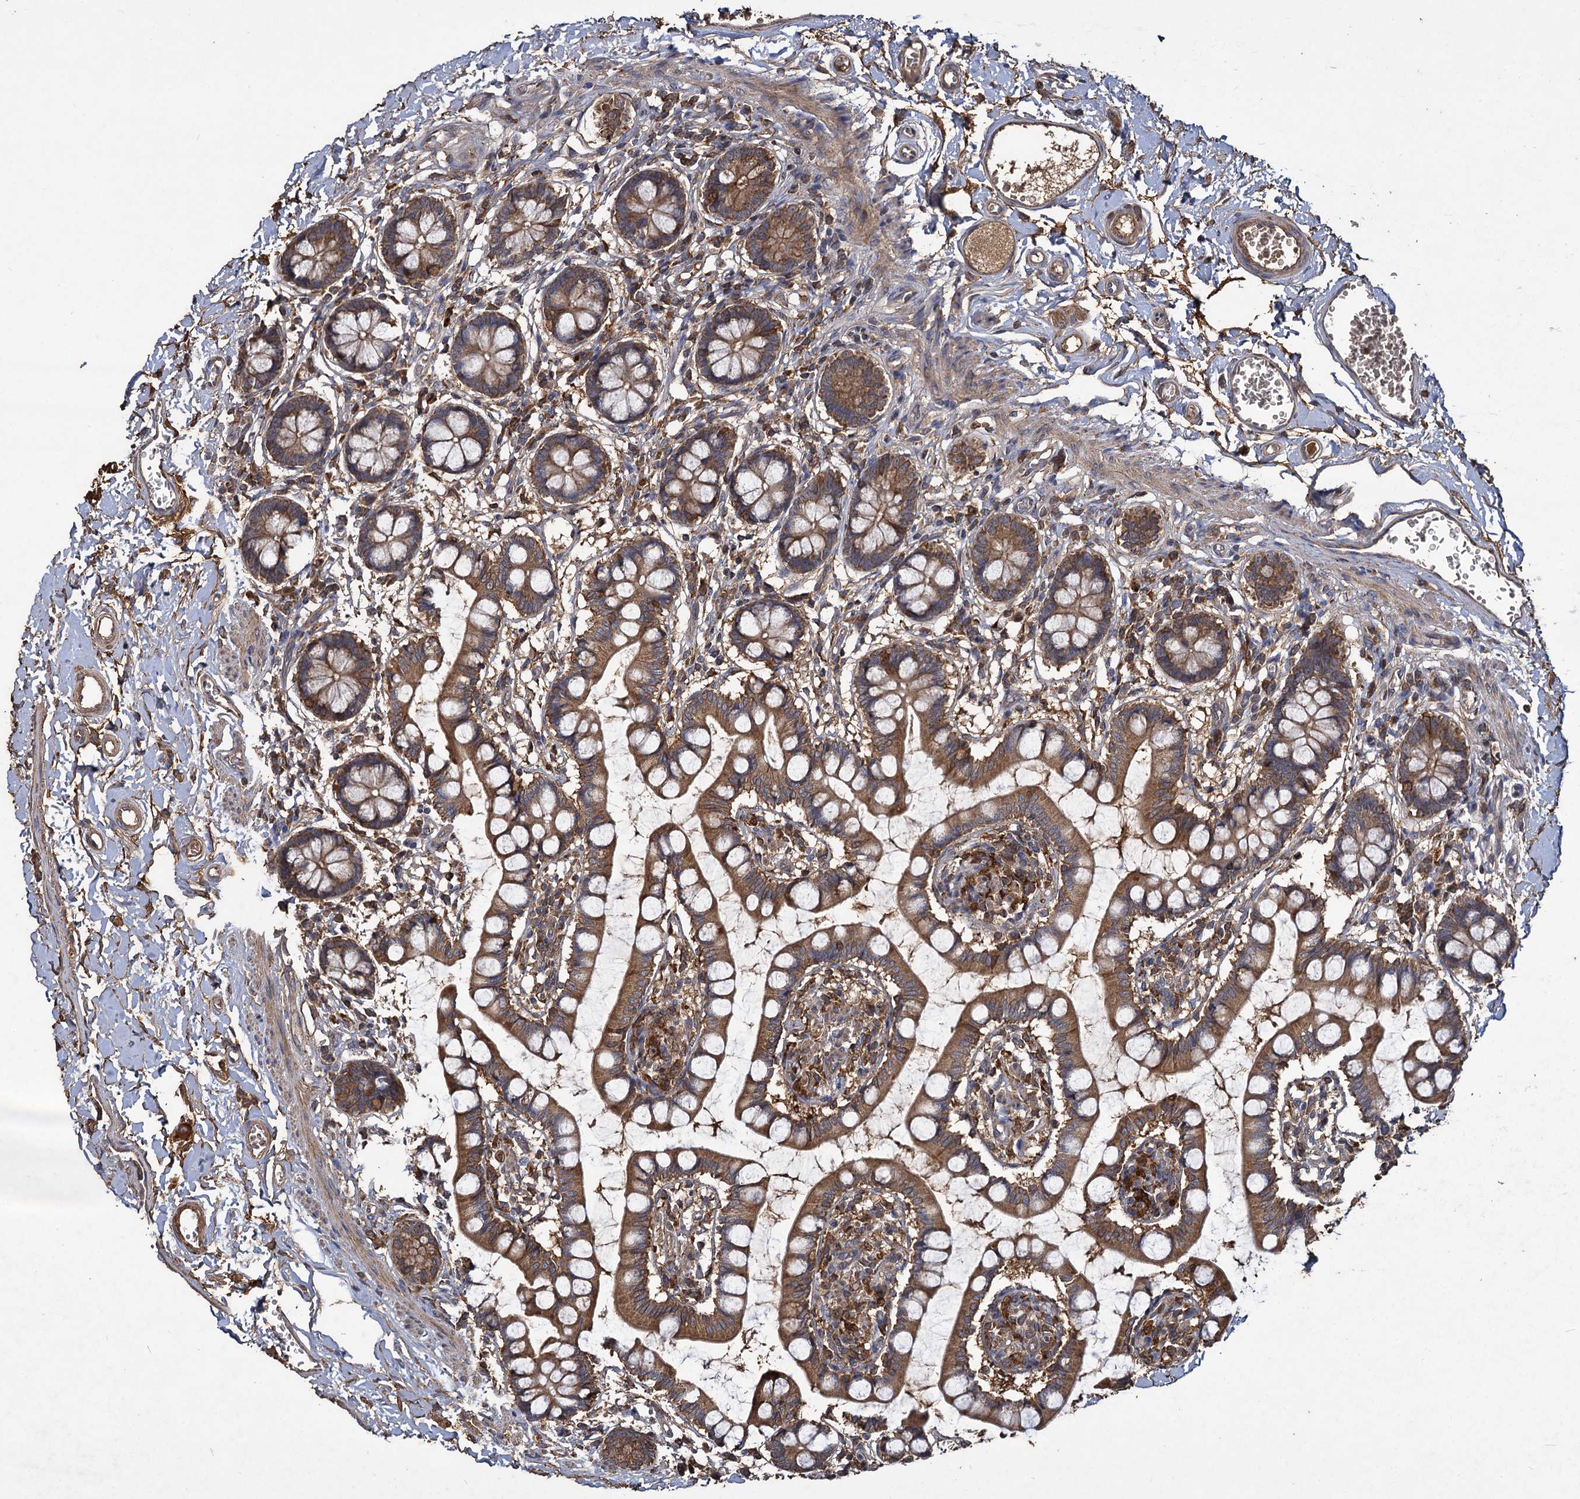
{"staining": {"intensity": "strong", "quantity": ">75%", "location": "cytoplasmic/membranous"}, "tissue": "small intestine", "cell_type": "Glandular cells", "image_type": "normal", "snomed": [{"axis": "morphology", "description": "Normal tissue, NOS"}, {"axis": "topography", "description": "Small intestine"}], "caption": "Immunohistochemistry (IHC) of normal small intestine shows high levels of strong cytoplasmic/membranous staining in about >75% of glandular cells.", "gene": "GCLC", "patient": {"sex": "male", "age": 52}}